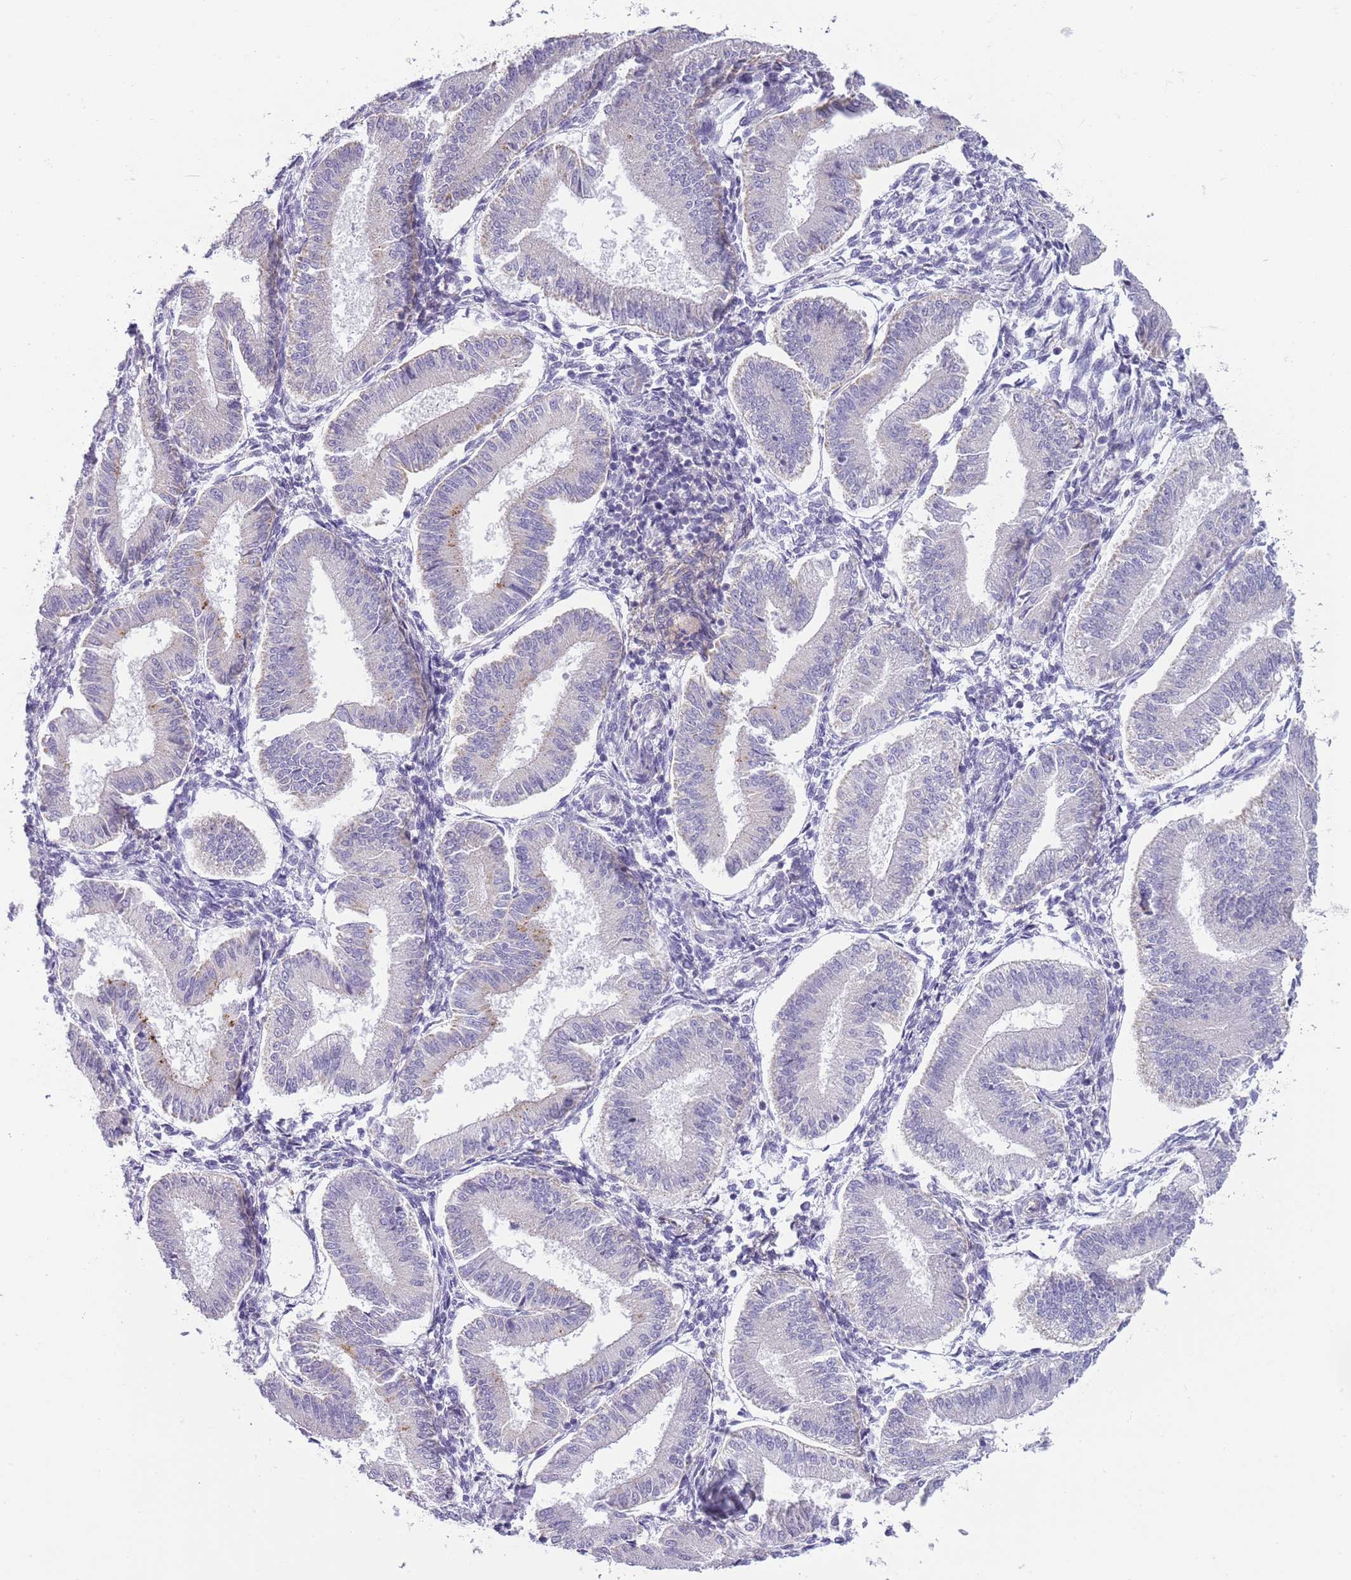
{"staining": {"intensity": "negative", "quantity": "none", "location": "none"}, "tissue": "endometrium", "cell_type": "Cells in endometrial stroma", "image_type": "normal", "snomed": [{"axis": "morphology", "description": "Normal tissue, NOS"}, {"axis": "topography", "description": "Endometrium"}], "caption": "Immunohistochemical staining of benign human endometrium displays no significant staining in cells in endometrial stroma. (Immunohistochemistry, brightfield microscopy, high magnification).", "gene": "SKOR2", "patient": {"sex": "female", "age": 39}}